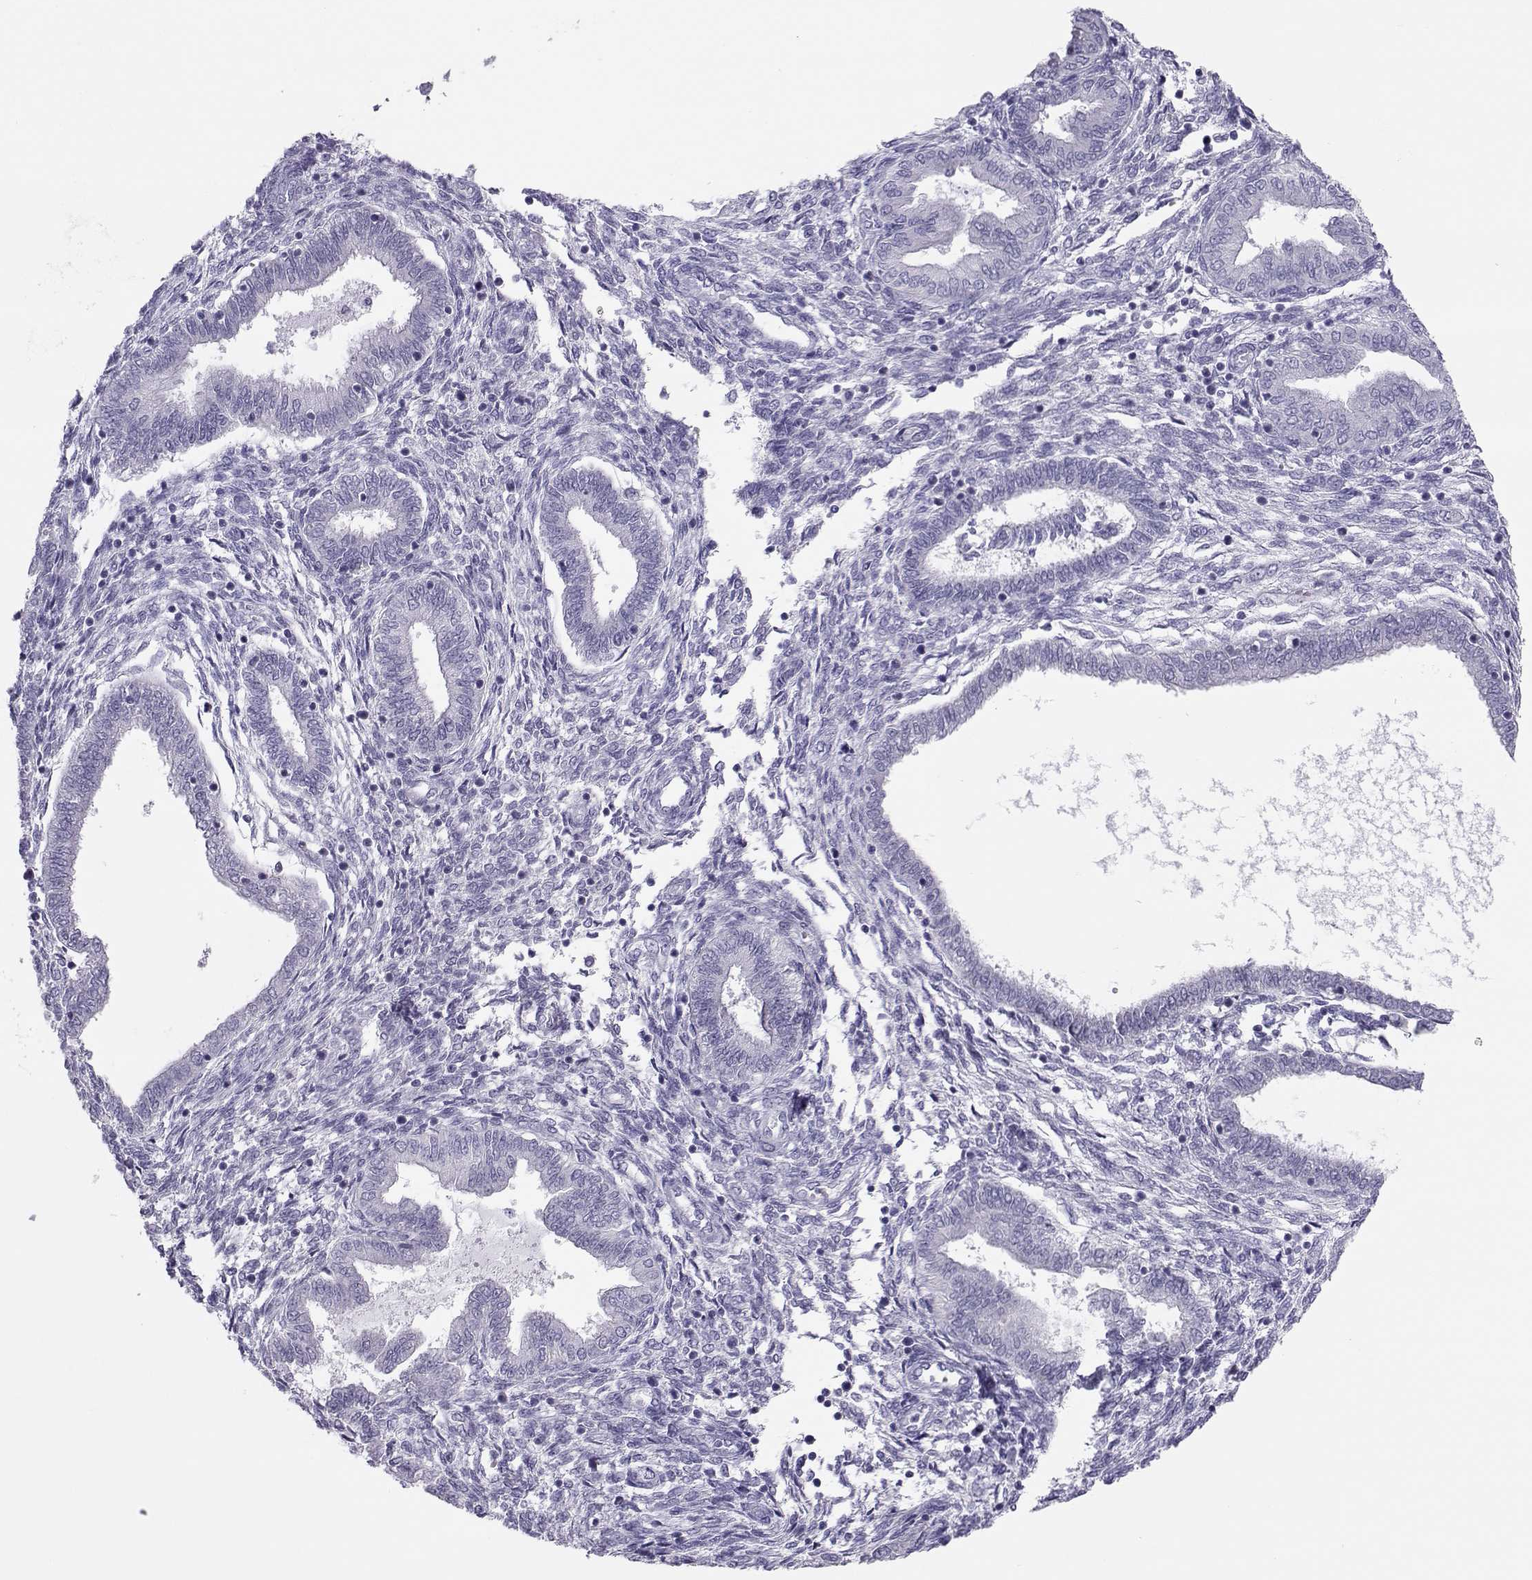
{"staining": {"intensity": "negative", "quantity": "none", "location": "none"}, "tissue": "endometrium", "cell_type": "Cells in endometrial stroma", "image_type": "normal", "snomed": [{"axis": "morphology", "description": "Normal tissue, NOS"}, {"axis": "topography", "description": "Endometrium"}], "caption": "Immunohistochemical staining of unremarkable human endometrium displays no significant positivity in cells in endometrial stroma.", "gene": "TRPM7", "patient": {"sex": "female", "age": 42}}